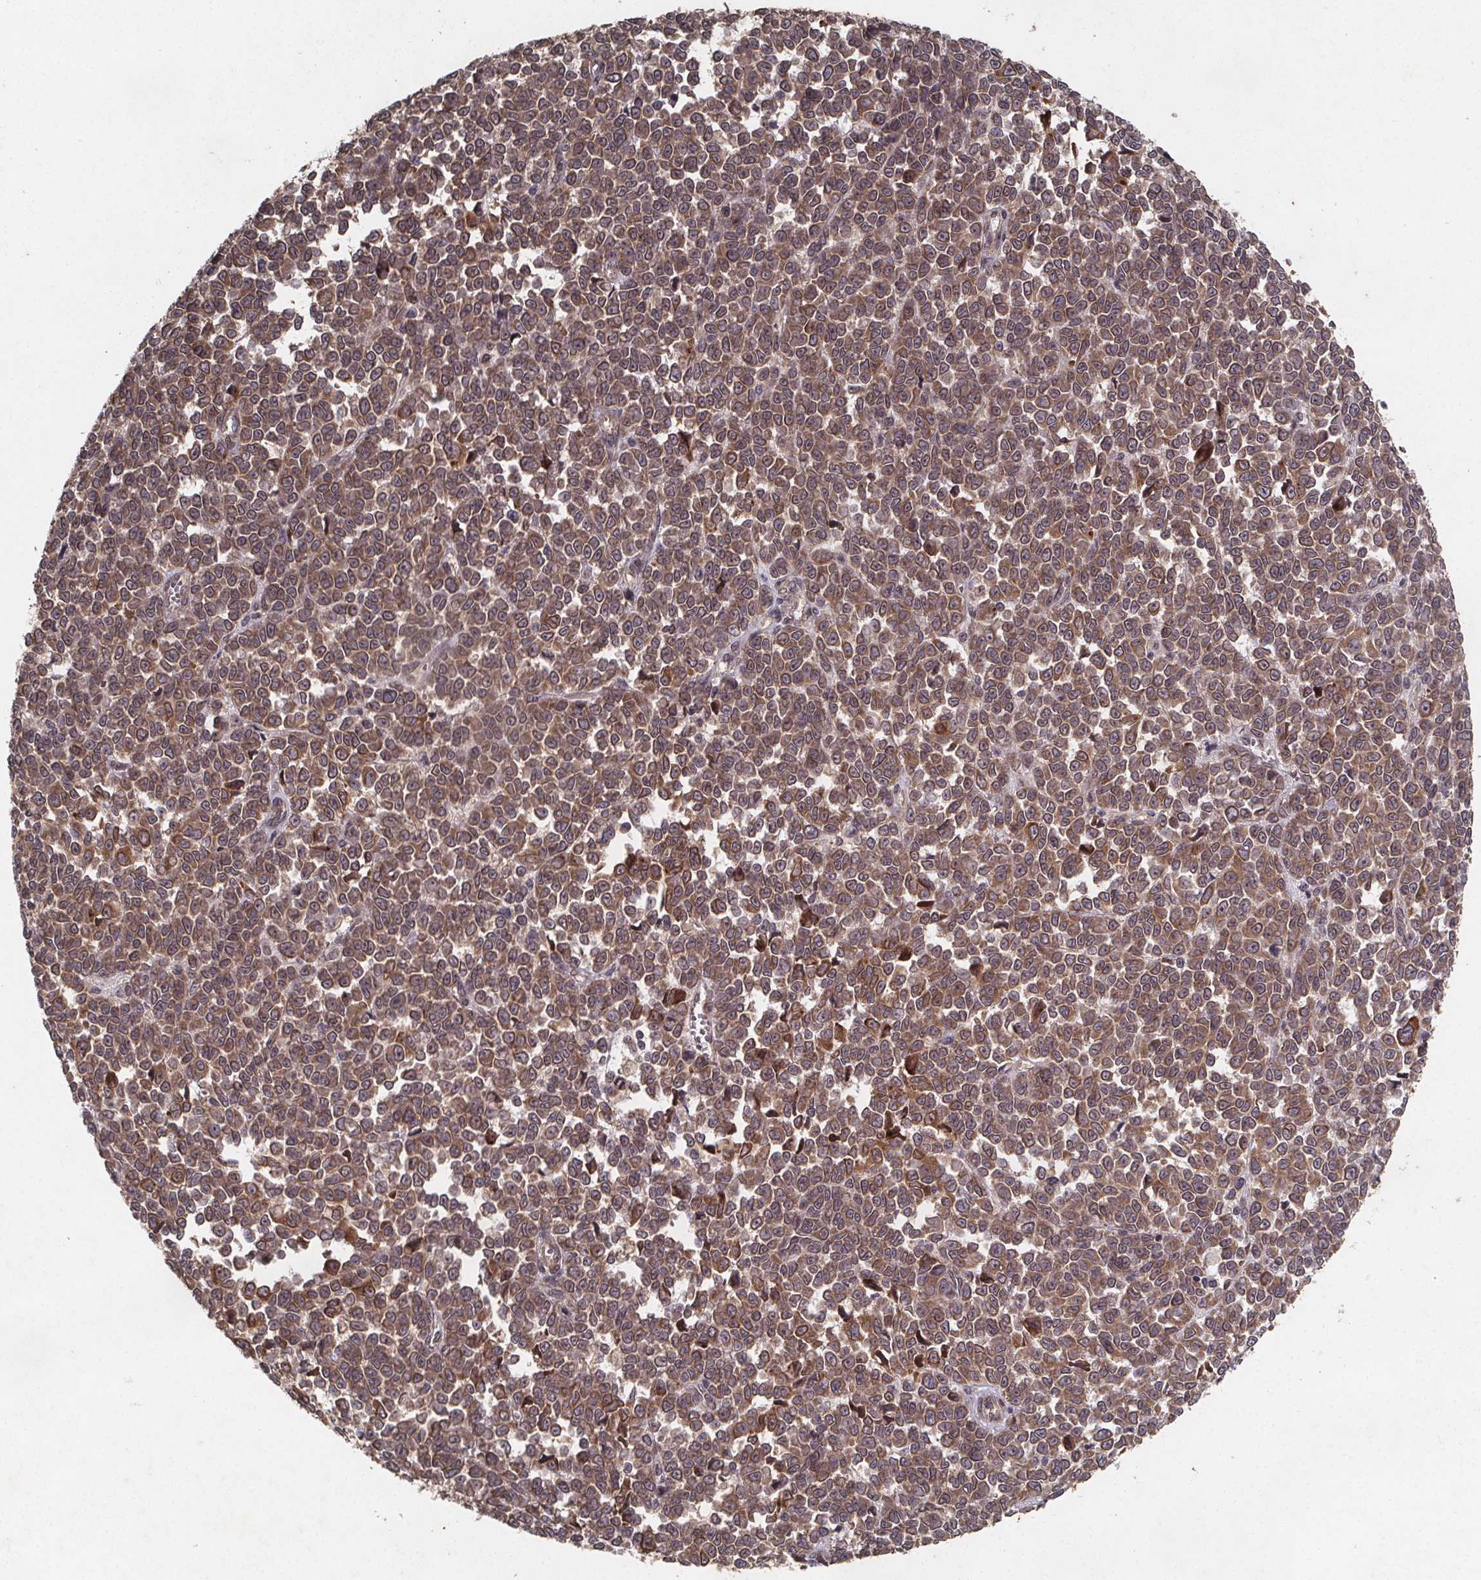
{"staining": {"intensity": "moderate", "quantity": ">75%", "location": "cytoplasmic/membranous"}, "tissue": "melanoma", "cell_type": "Tumor cells", "image_type": "cancer", "snomed": [{"axis": "morphology", "description": "Malignant melanoma, NOS"}, {"axis": "topography", "description": "Skin"}], "caption": "This micrograph reveals malignant melanoma stained with immunohistochemistry (IHC) to label a protein in brown. The cytoplasmic/membranous of tumor cells show moderate positivity for the protein. Nuclei are counter-stained blue.", "gene": "PIERCE2", "patient": {"sex": "female", "age": 95}}